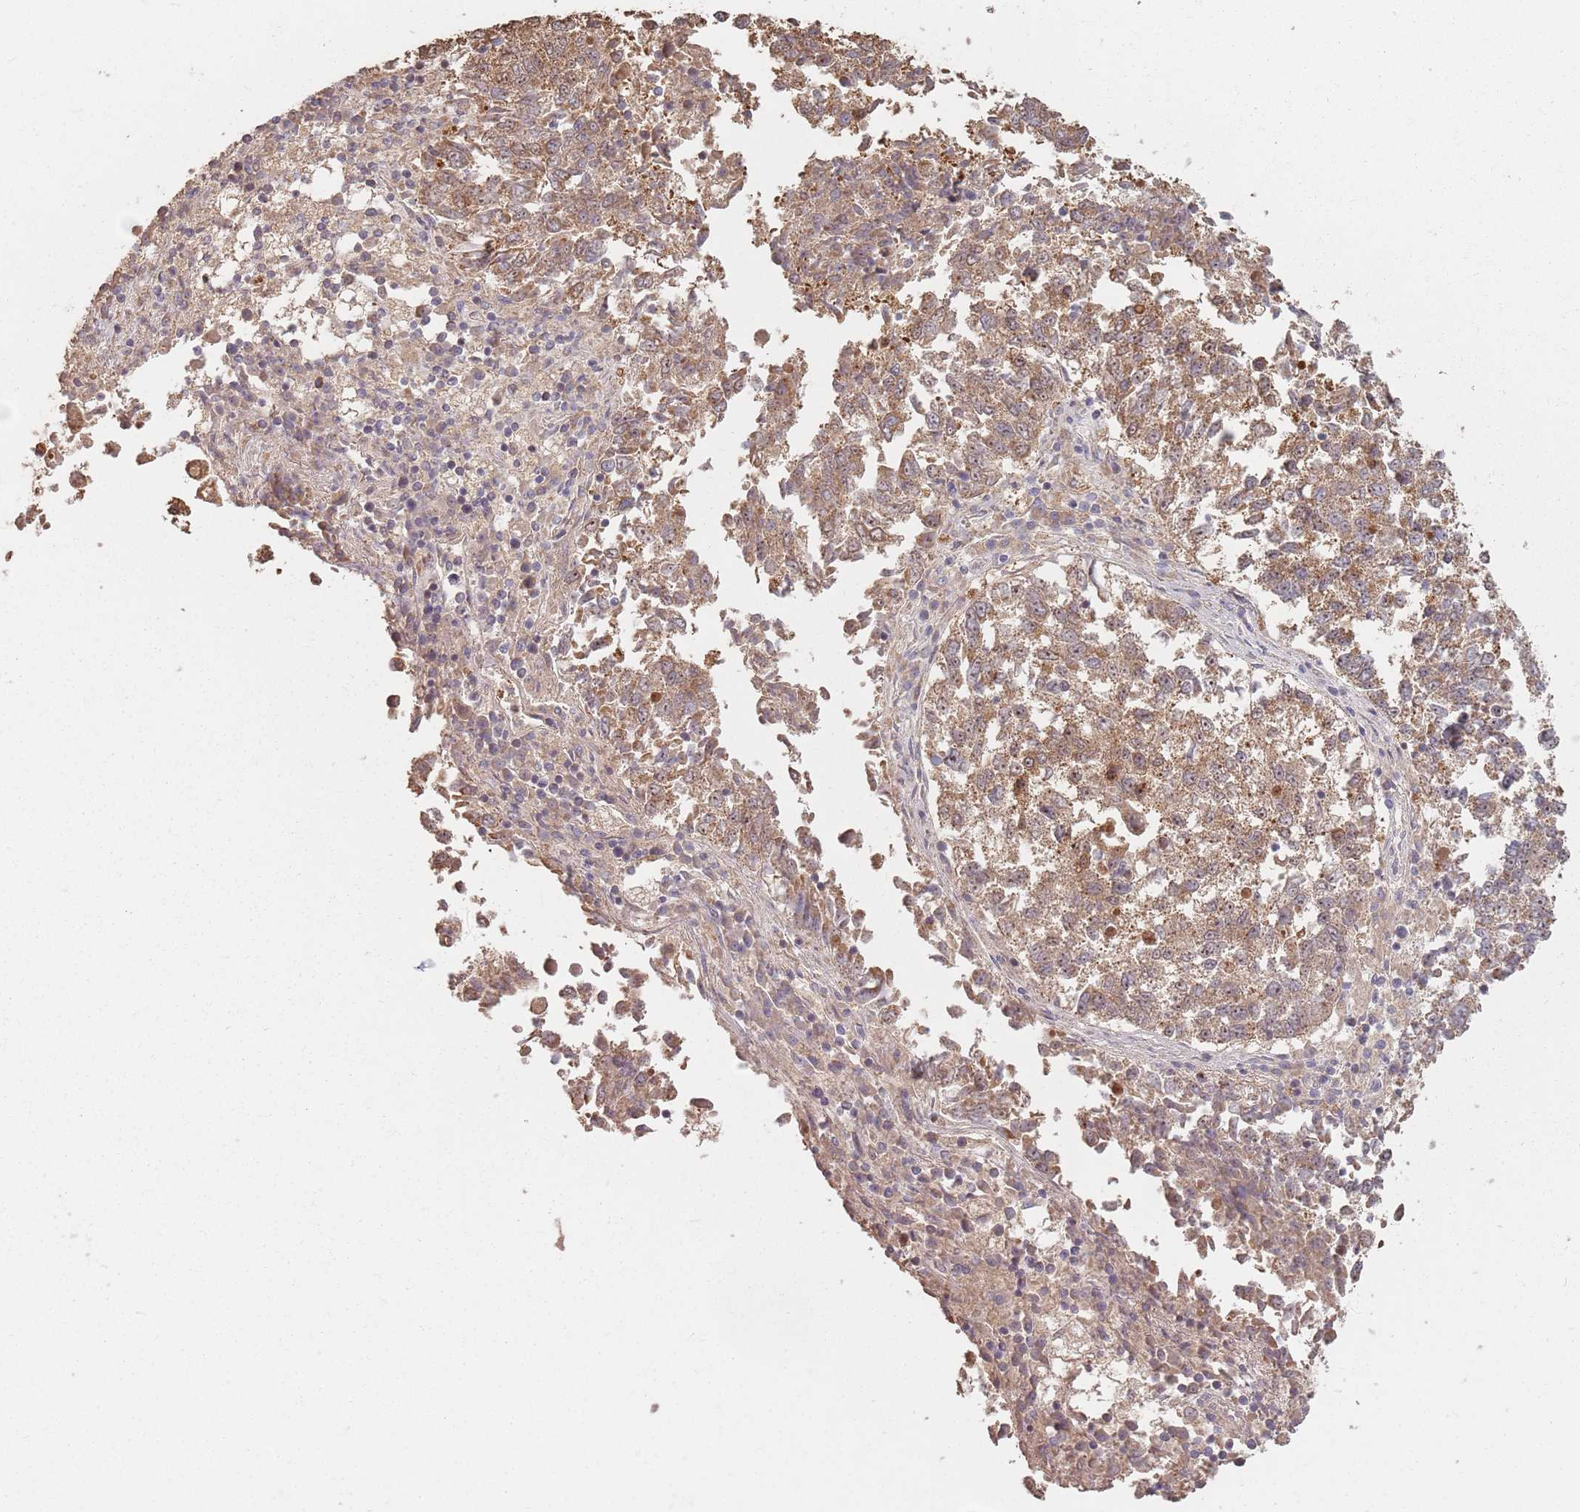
{"staining": {"intensity": "moderate", "quantity": ">75%", "location": "cytoplasmic/membranous"}, "tissue": "lung cancer", "cell_type": "Tumor cells", "image_type": "cancer", "snomed": [{"axis": "morphology", "description": "Squamous cell carcinoma, NOS"}, {"axis": "topography", "description": "Lung"}], "caption": "An image showing moderate cytoplasmic/membranous expression in about >75% of tumor cells in lung cancer, as visualized by brown immunohistochemical staining.", "gene": "VPS52", "patient": {"sex": "male", "age": 73}}